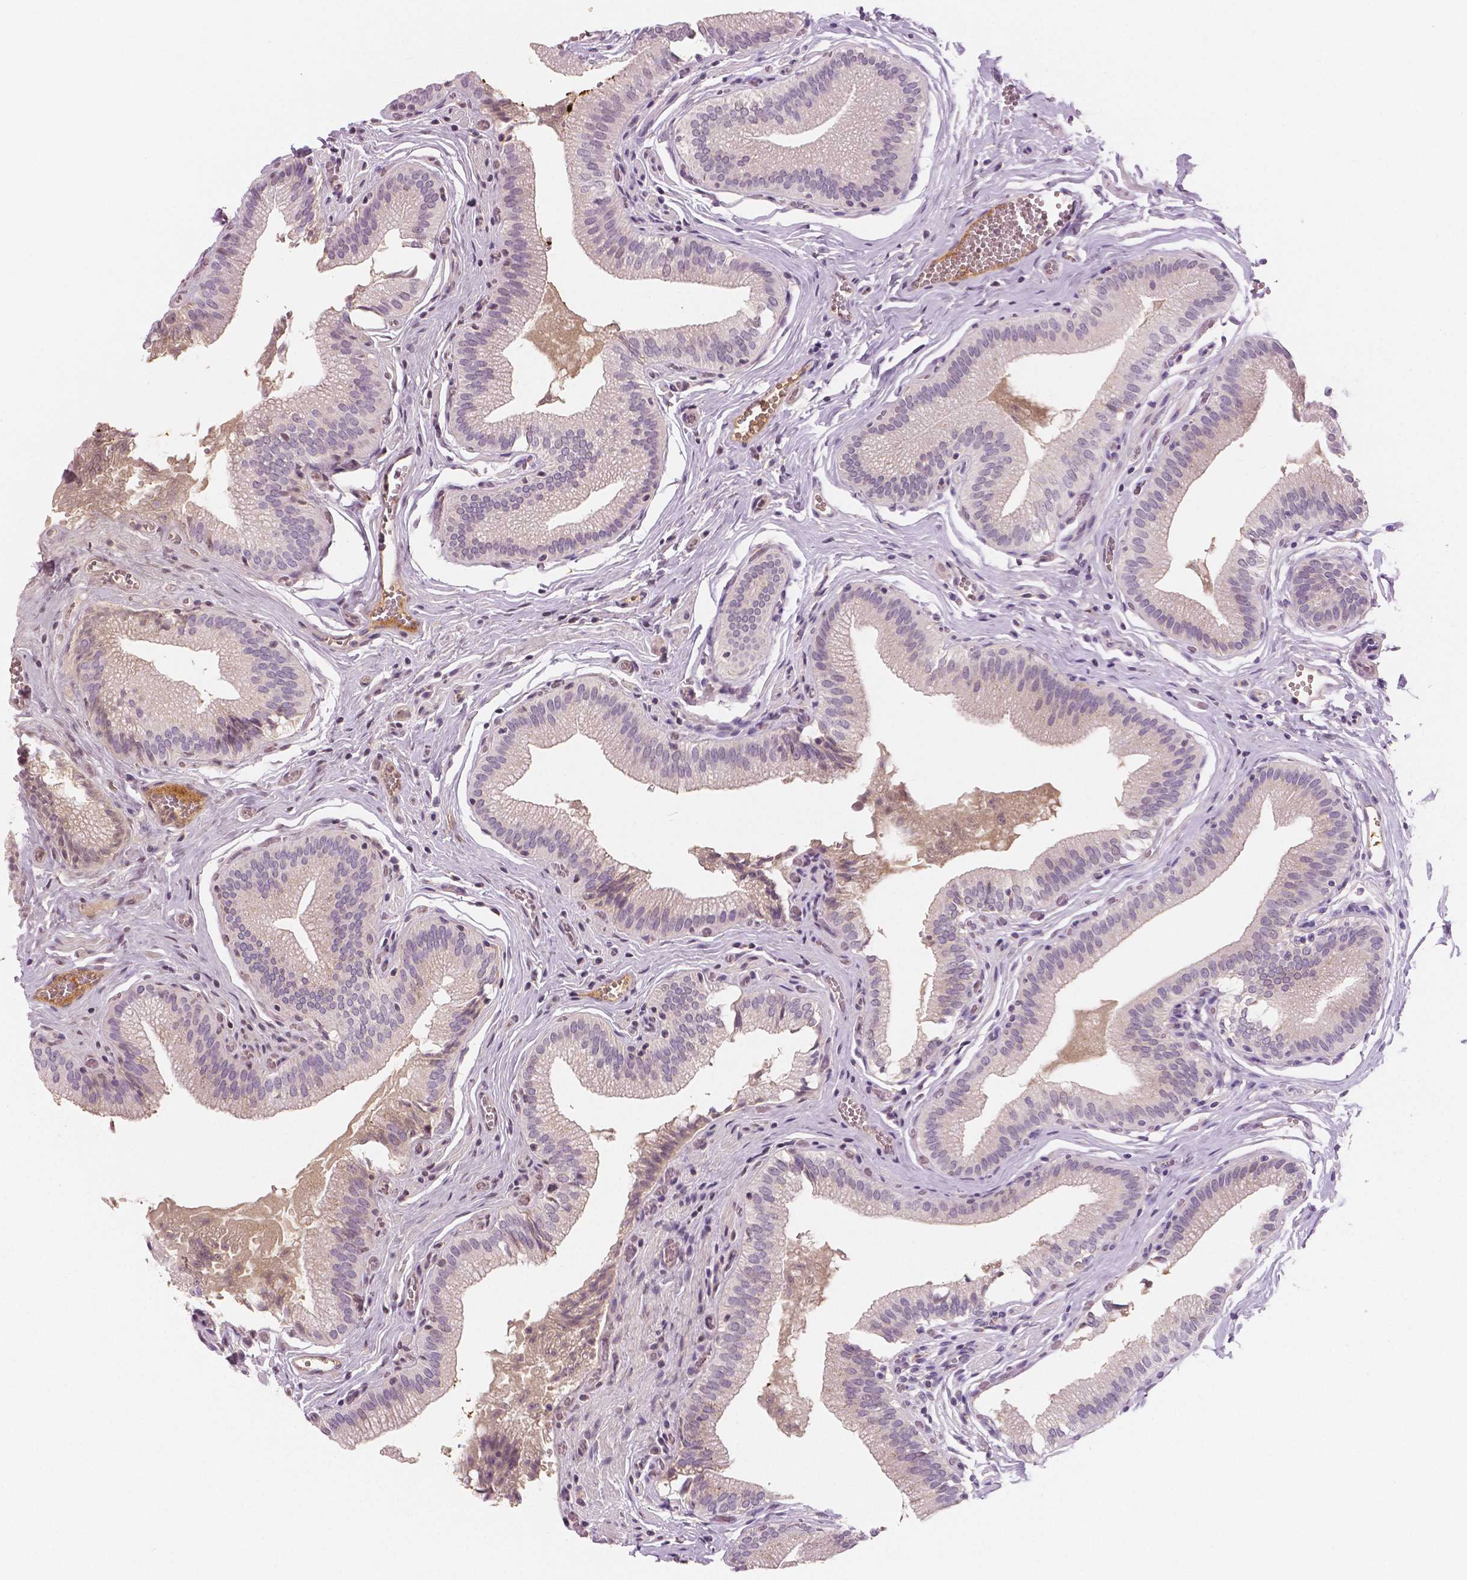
{"staining": {"intensity": "negative", "quantity": "none", "location": "none"}, "tissue": "gallbladder", "cell_type": "Glandular cells", "image_type": "normal", "snomed": [{"axis": "morphology", "description": "Normal tissue, NOS"}, {"axis": "topography", "description": "Gallbladder"}, {"axis": "topography", "description": "Peripheral nerve tissue"}], "caption": "This is an IHC micrograph of unremarkable gallbladder. There is no expression in glandular cells.", "gene": "APOA4", "patient": {"sex": "male", "age": 17}}